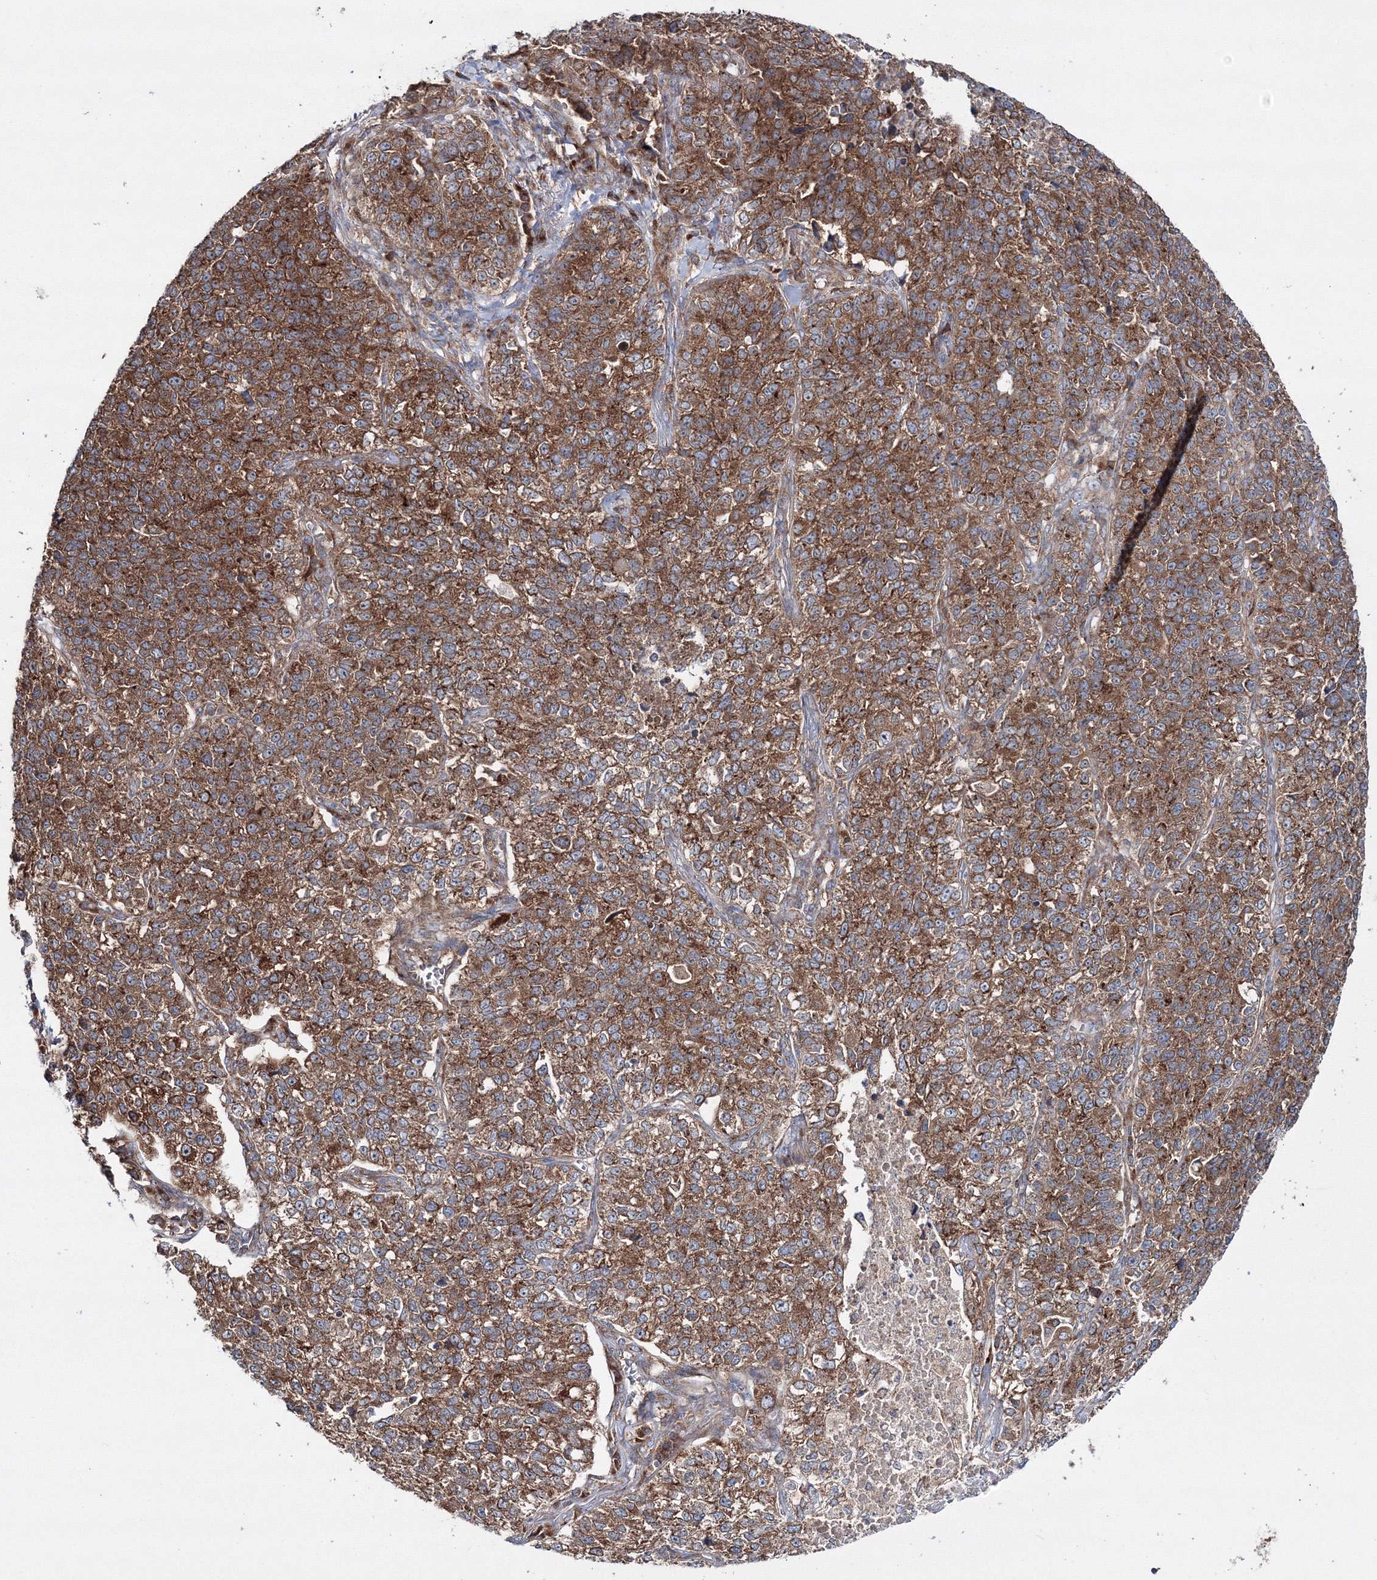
{"staining": {"intensity": "strong", "quantity": ">75%", "location": "cytoplasmic/membranous"}, "tissue": "lung cancer", "cell_type": "Tumor cells", "image_type": "cancer", "snomed": [{"axis": "morphology", "description": "Adenocarcinoma, NOS"}, {"axis": "topography", "description": "Lung"}], "caption": "Immunohistochemical staining of lung adenocarcinoma demonstrates strong cytoplasmic/membranous protein expression in approximately >75% of tumor cells.", "gene": "PEX13", "patient": {"sex": "male", "age": 49}}